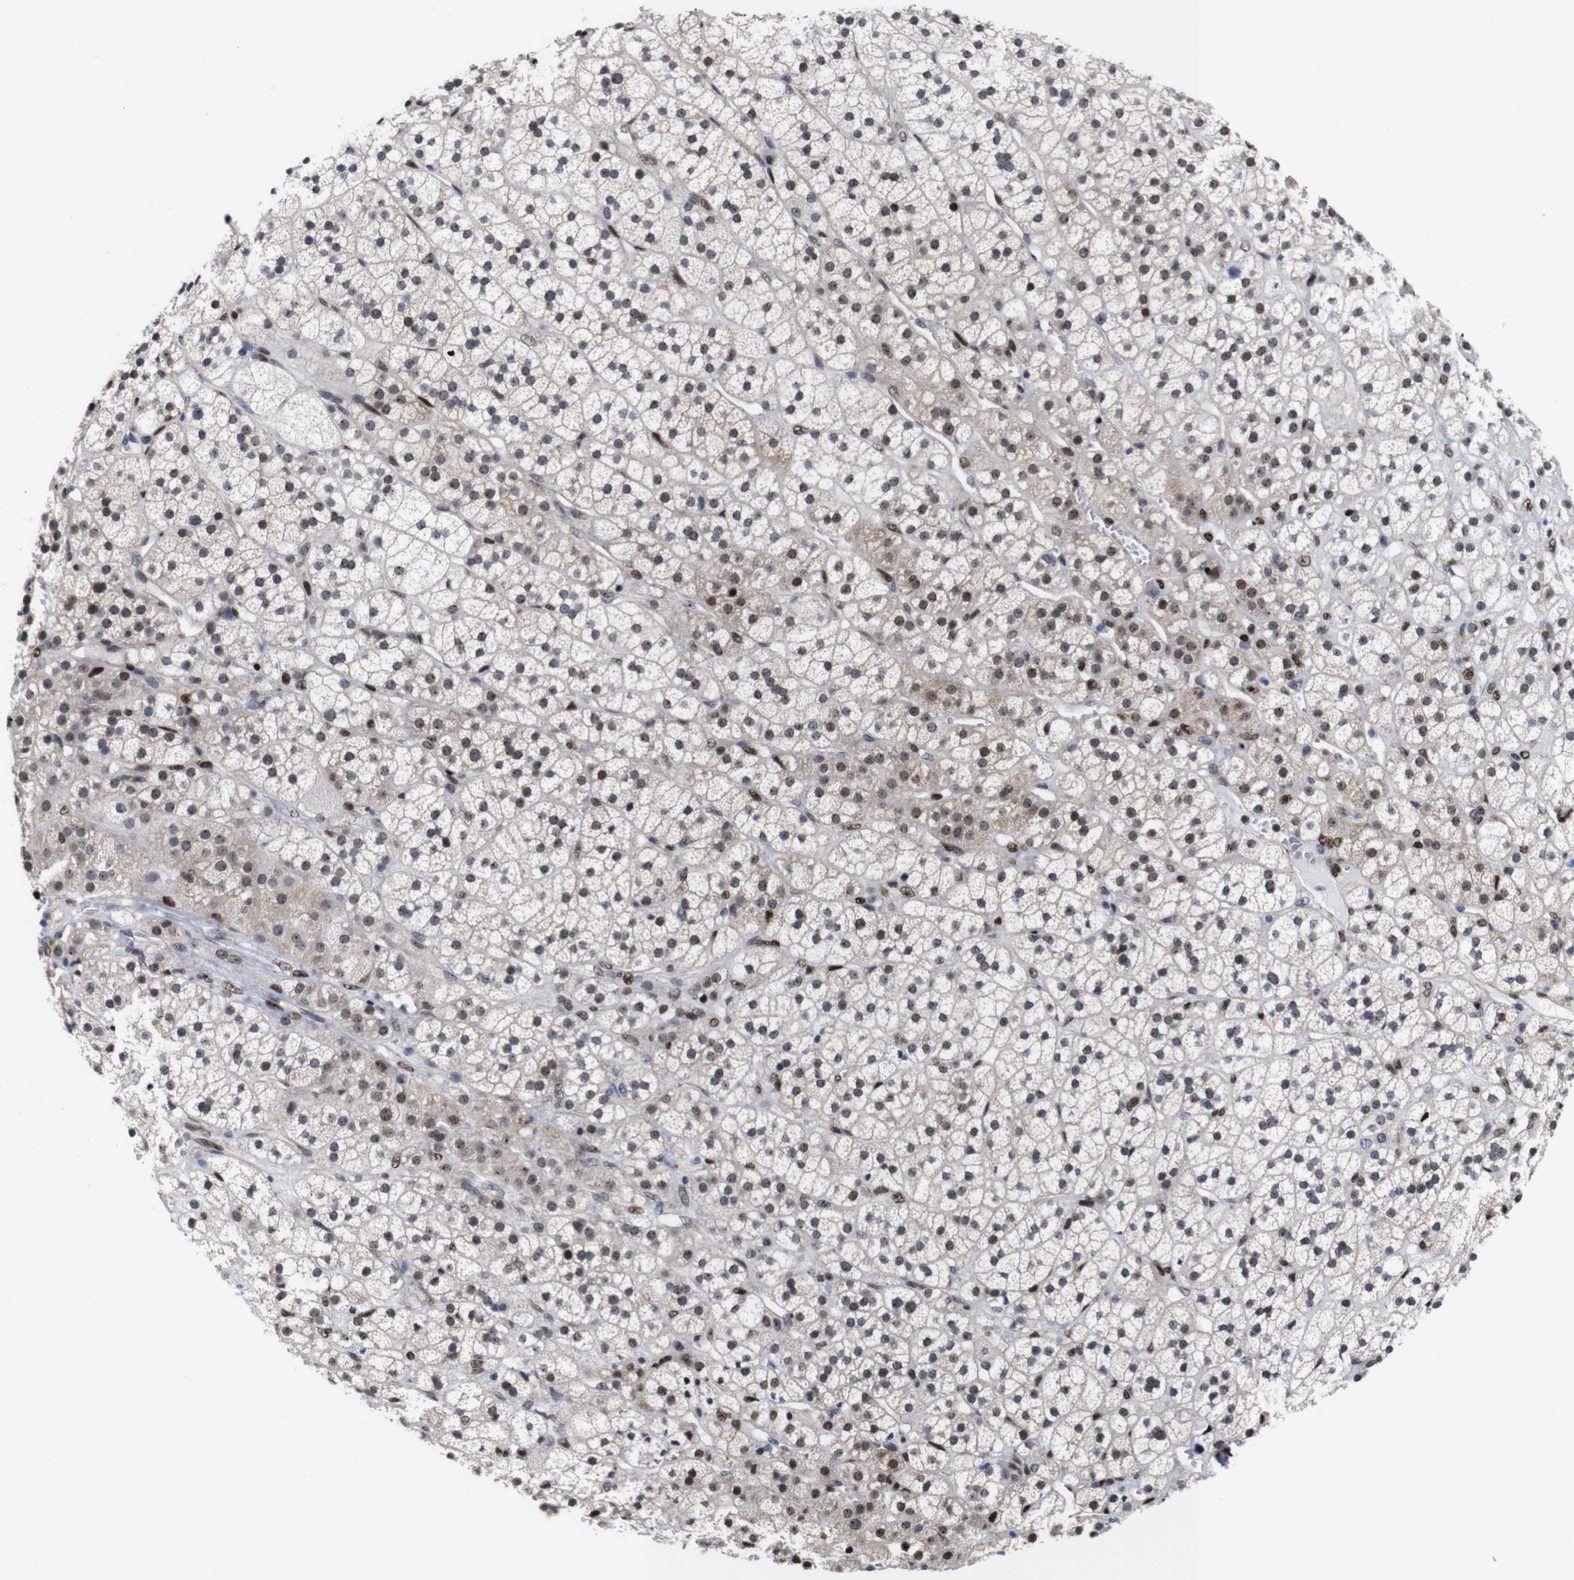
{"staining": {"intensity": "moderate", "quantity": "25%-75%", "location": "cytoplasmic/membranous,nuclear"}, "tissue": "adrenal gland", "cell_type": "Glandular cells", "image_type": "normal", "snomed": [{"axis": "morphology", "description": "Normal tissue, NOS"}, {"axis": "topography", "description": "Adrenal gland"}], "caption": "Moderate cytoplasmic/membranous,nuclear positivity for a protein is present in about 25%-75% of glandular cells of normal adrenal gland using IHC.", "gene": "GATA6", "patient": {"sex": "male", "age": 56}}